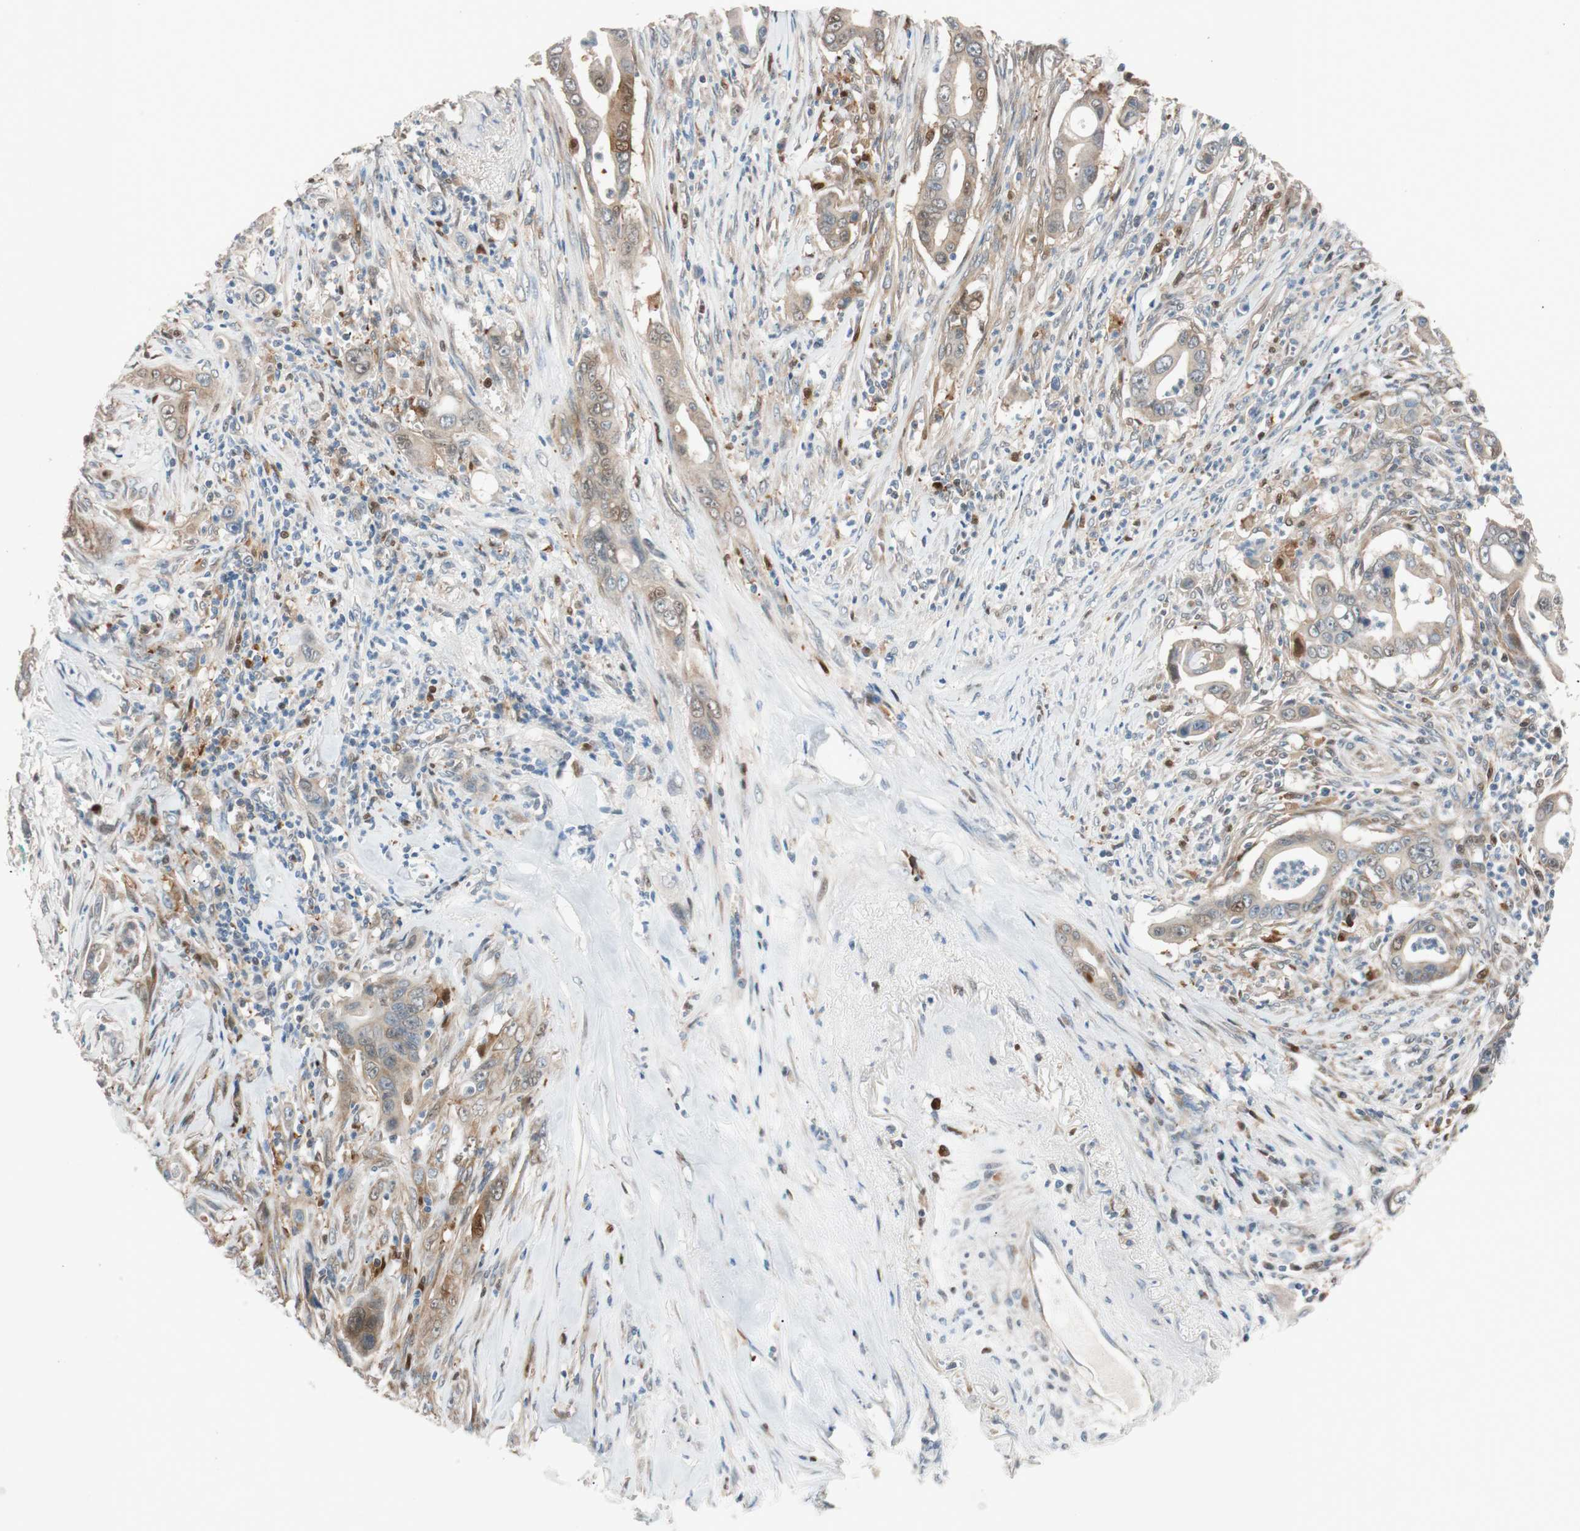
{"staining": {"intensity": "moderate", "quantity": ">75%", "location": "cytoplasmic/membranous,nuclear"}, "tissue": "pancreatic cancer", "cell_type": "Tumor cells", "image_type": "cancer", "snomed": [{"axis": "morphology", "description": "Adenocarcinoma, NOS"}, {"axis": "topography", "description": "Pancreas"}], "caption": "Pancreatic adenocarcinoma stained for a protein (brown) reveals moderate cytoplasmic/membranous and nuclear positive staining in about >75% of tumor cells.", "gene": "FAAH", "patient": {"sex": "male", "age": 59}}